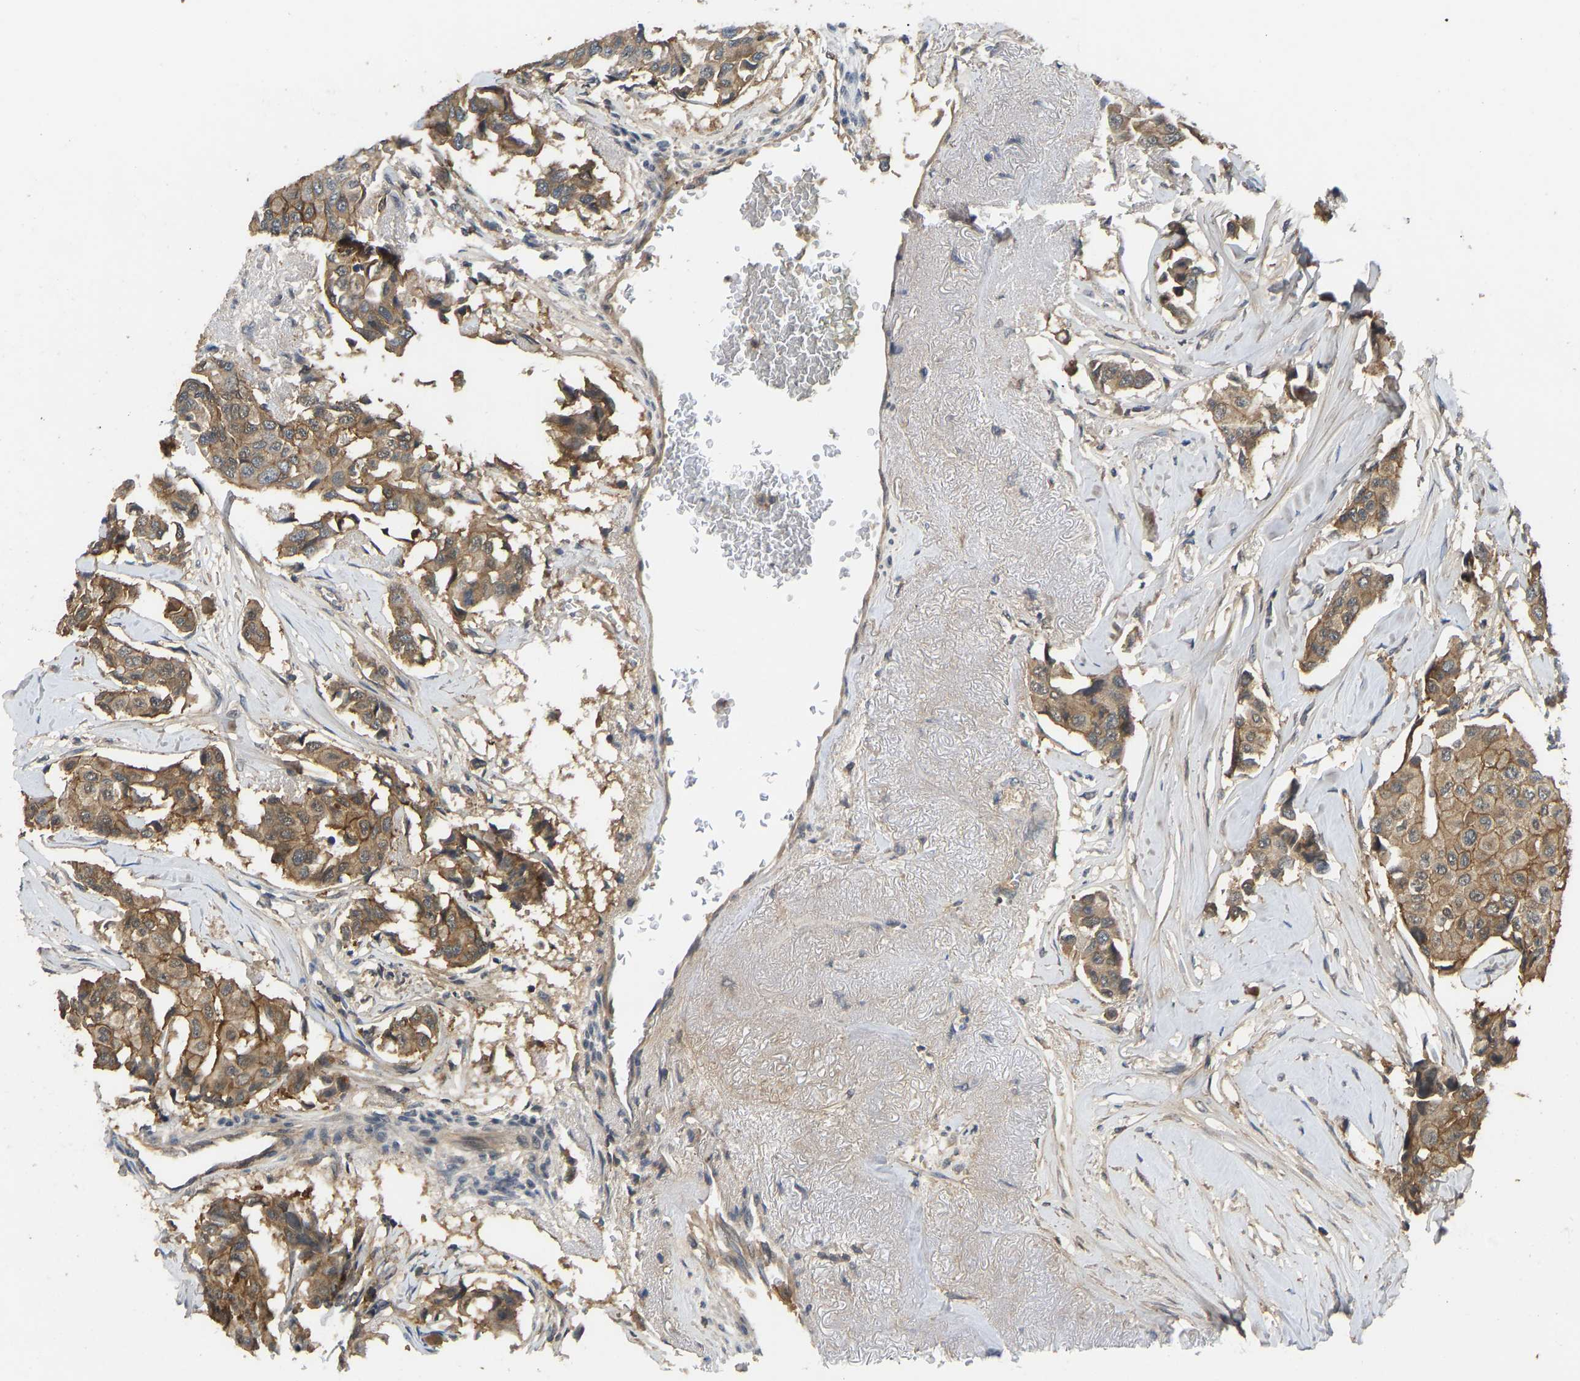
{"staining": {"intensity": "moderate", "quantity": ">75%", "location": "cytoplasmic/membranous"}, "tissue": "breast cancer", "cell_type": "Tumor cells", "image_type": "cancer", "snomed": [{"axis": "morphology", "description": "Duct carcinoma"}, {"axis": "topography", "description": "Breast"}], "caption": "Approximately >75% of tumor cells in human breast infiltrating ductal carcinoma display moderate cytoplasmic/membranous protein positivity as visualized by brown immunohistochemical staining.", "gene": "NDRG3", "patient": {"sex": "female", "age": 80}}